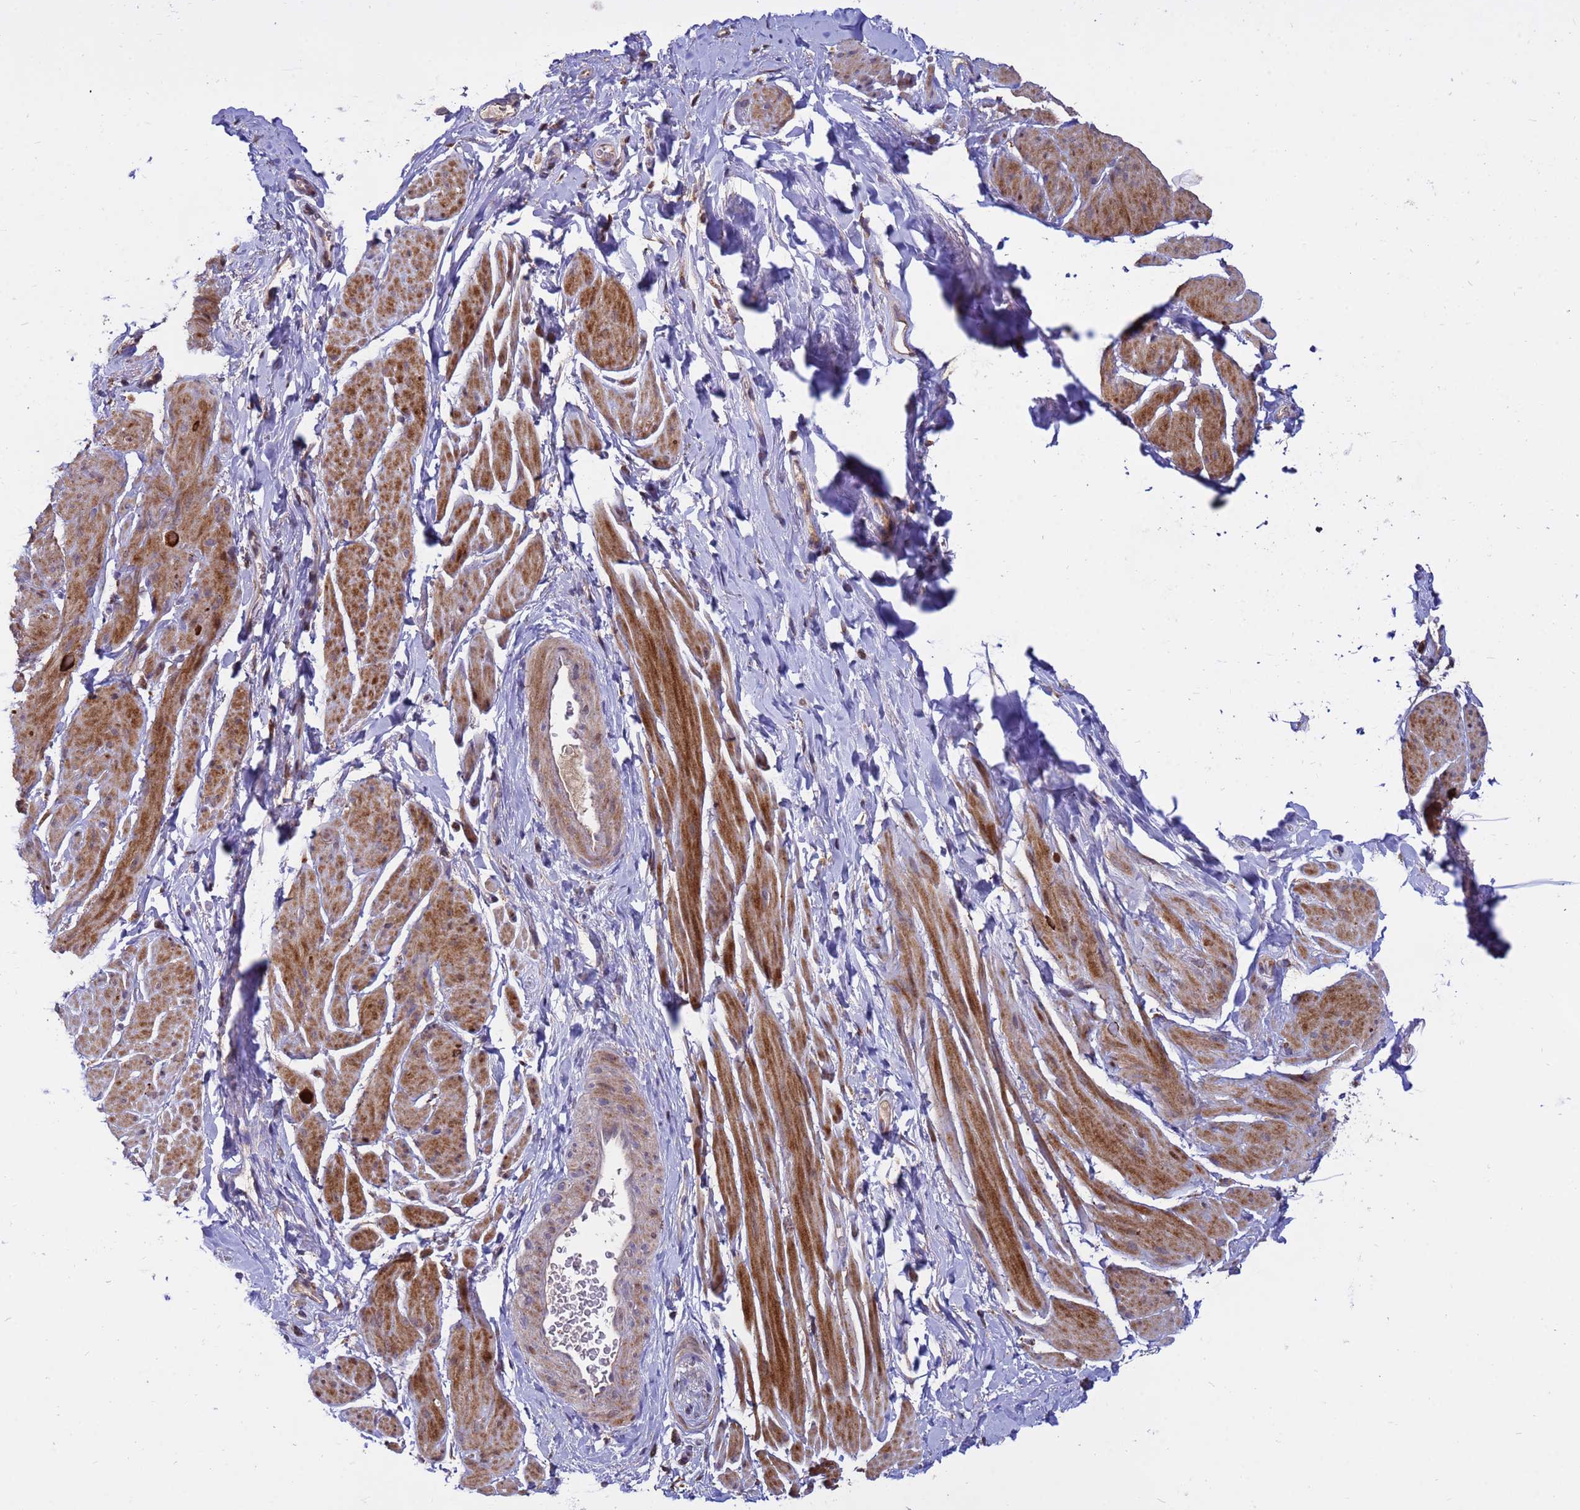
{"staining": {"intensity": "moderate", "quantity": "25%-75%", "location": "cytoplasmic/membranous"}, "tissue": "smooth muscle", "cell_type": "Smooth muscle cells", "image_type": "normal", "snomed": [{"axis": "morphology", "description": "Normal tissue, NOS"}, {"axis": "topography", "description": "Smooth muscle"}, {"axis": "topography", "description": "Peripheral nerve tissue"}], "caption": "Immunohistochemistry micrograph of benign smooth muscle: smooth muscle stained using IHC demonstrates medium levels of moderate protein expression localized specifically in the cytoplasmic/membranous of smooth muscle cells, appearing as a cytoplasmic/membranous brown color.", "gene": "TUBGCP3", "patient": {"sex": "male", "age": 69}}